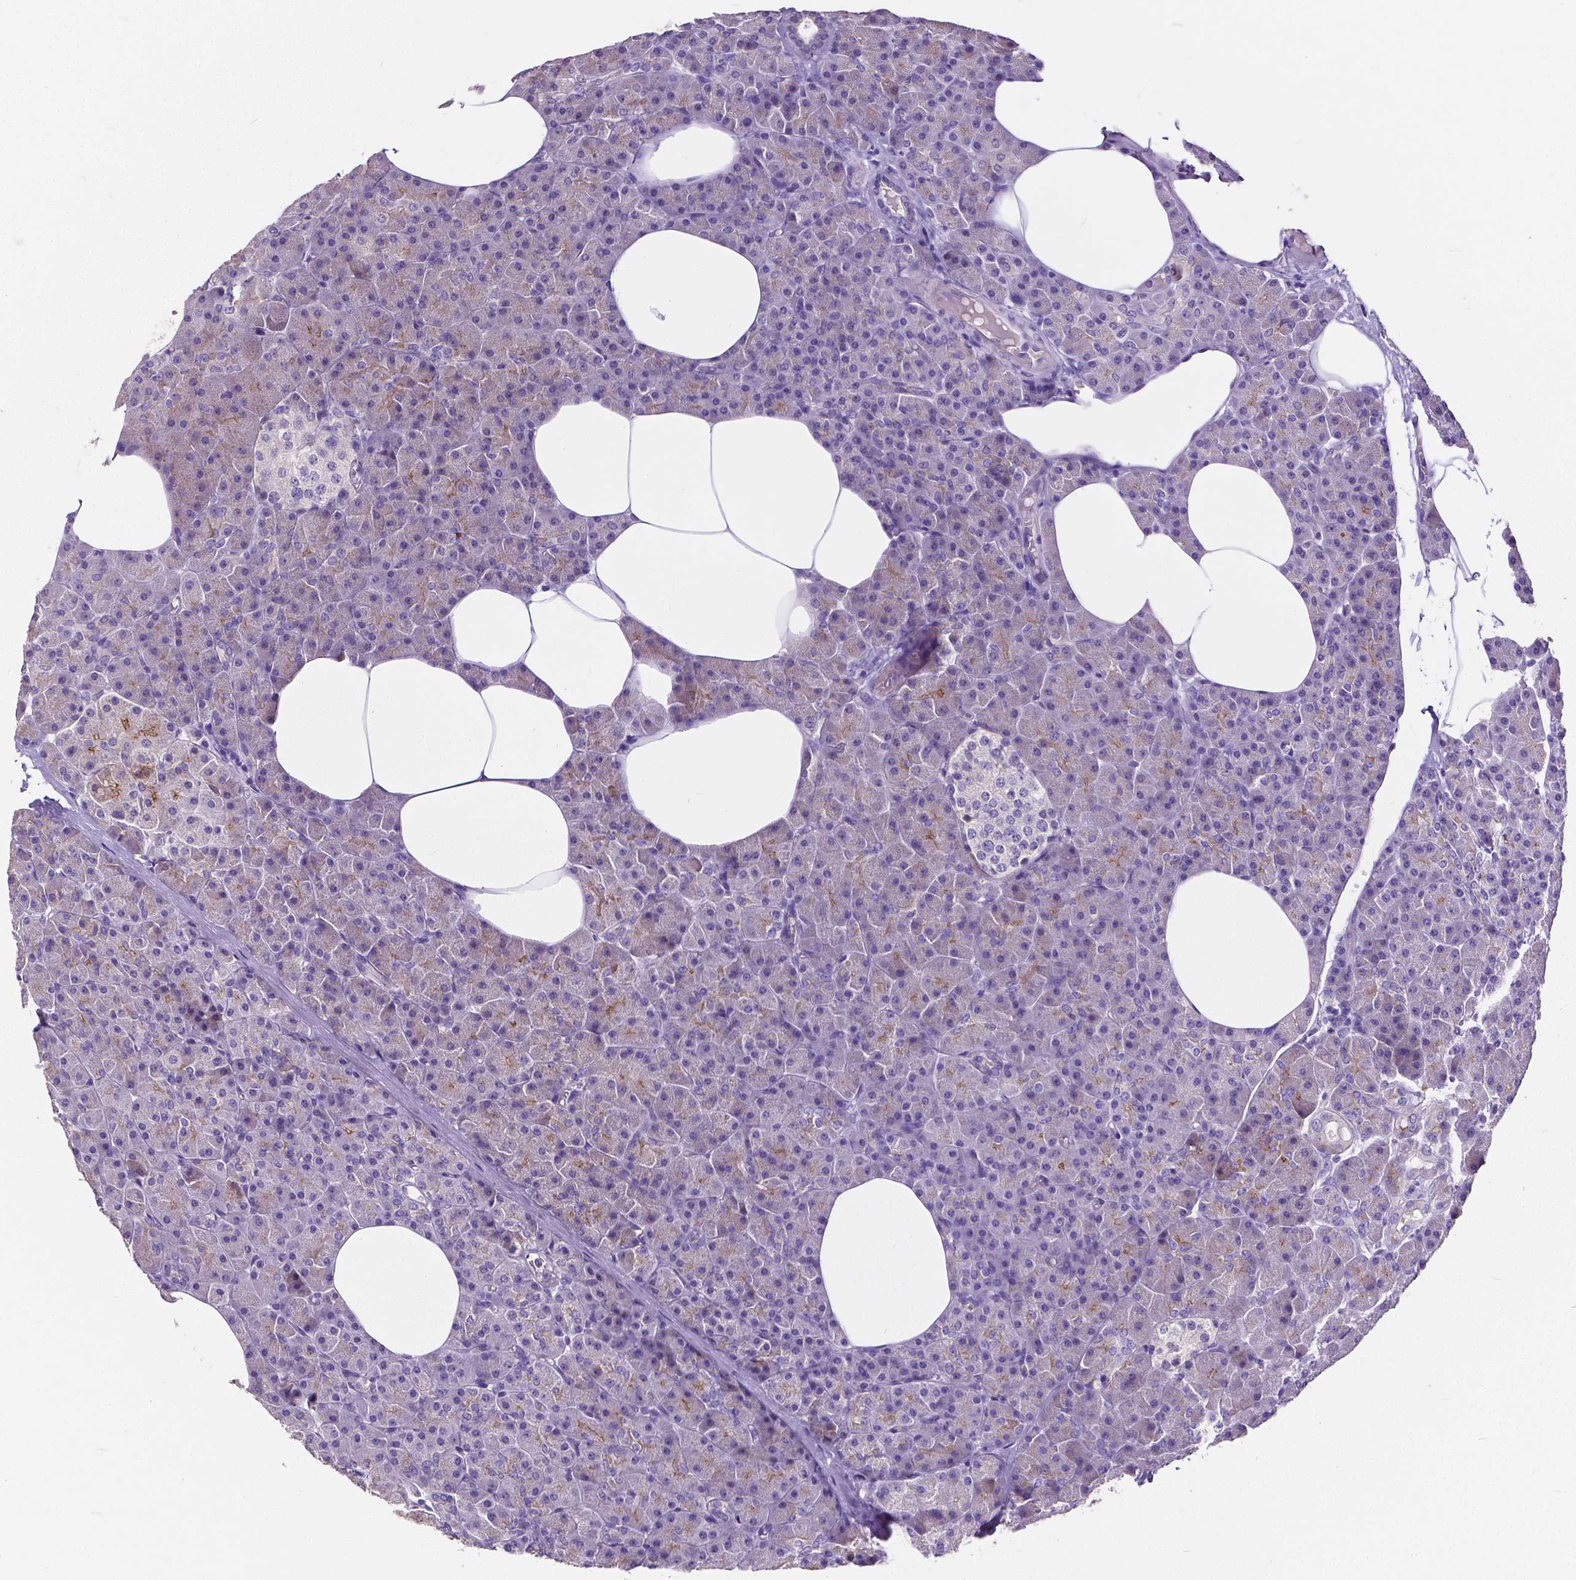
{"staining": {"intensity": "moderate", "quantity": ">75%", "location": "cytoplasmic/membranous"}, "tissue": "pancreas", "cell_type": "Exocrine glandular cells", "image_type": "normal", "snomed": [{"axis": "morphology", "description": "Normal tissue, NOS"}, {"axis": "topography", "description": "Pancreas"}], "caption": "IHC histopathology image of normal pancreas: pancreas stained using IHC shows medium levels of moderate protein expression localized specifically in the cytoplasmic/membranous of exocrine glandular cells, appearing as a cytoplasmic/membranous brown color.", "gene": "OCLN", "patient": {"sex": "female", "age": 45}}